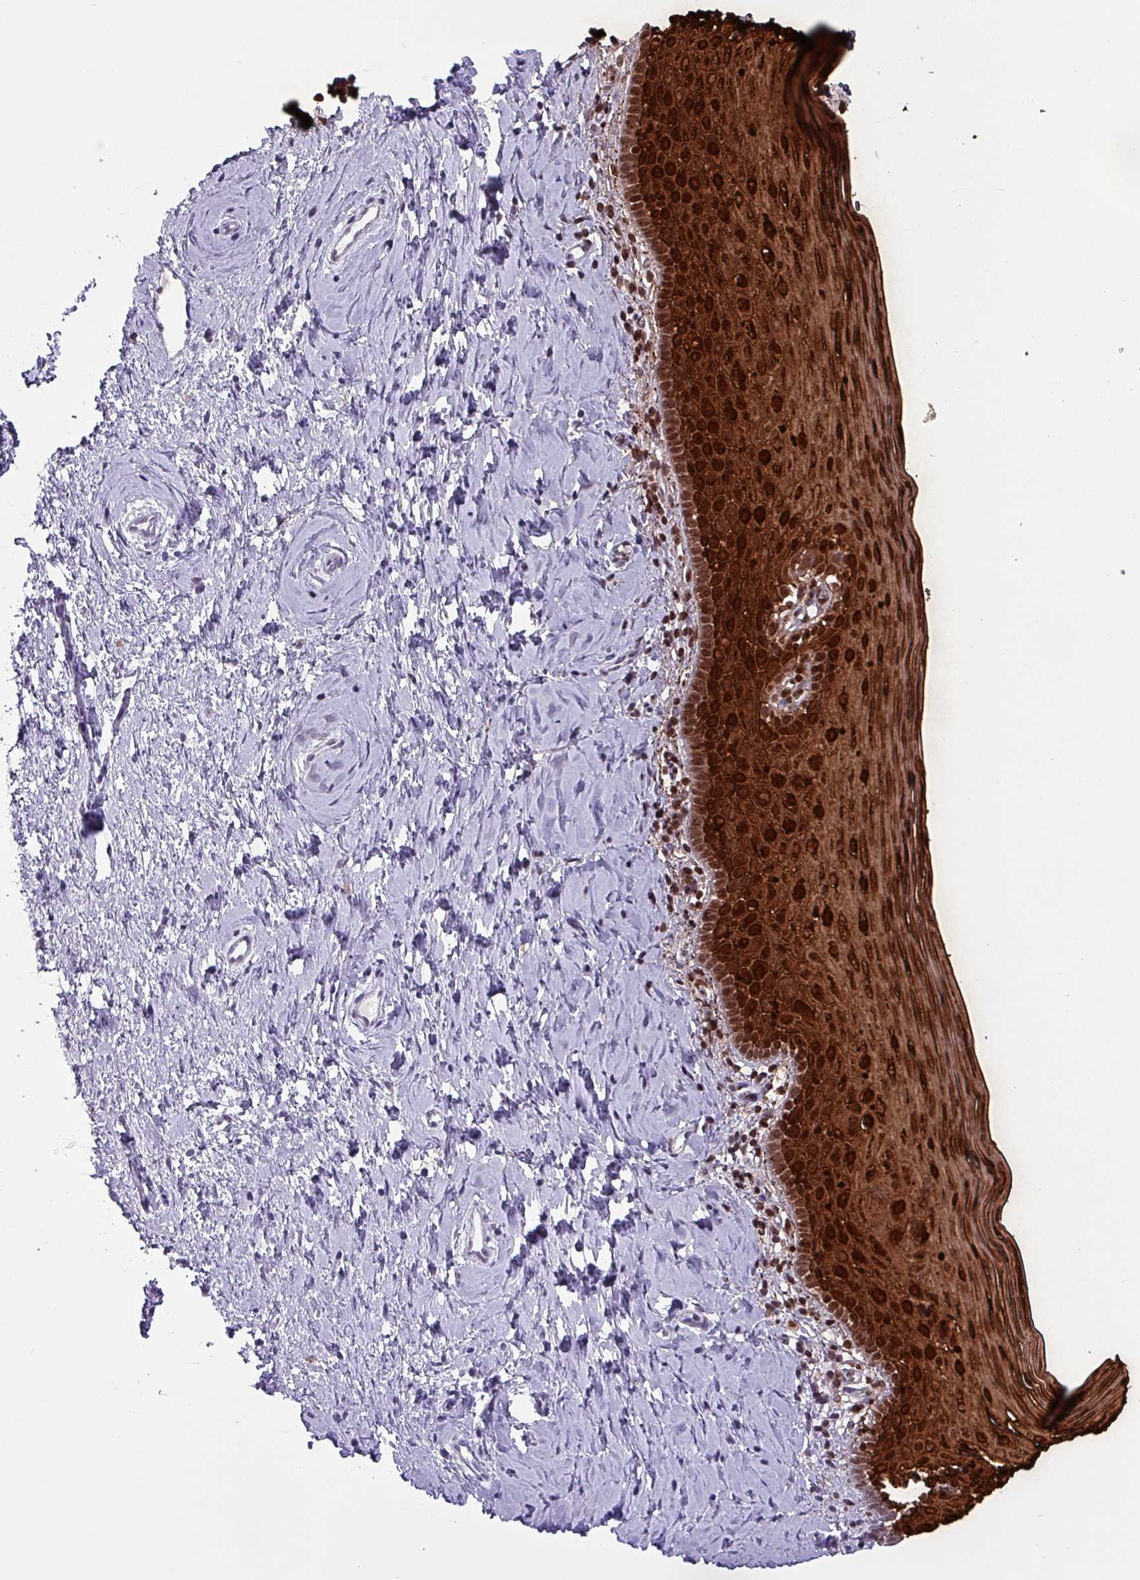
{"staining": {"intensity": "moderate", "quantity": "<25%", "location": "cytoplasmic/membranous"}, "tissue": "cervix", "cell_type": "Glandular cells", "image_type": "normal", "snomed": [{"axis": "morphology", "description": "Normal tissue, NOS"}, {"axis": "topography", "description": "Cervix"}], "caption": "Protein expression by IHC reveals moderate cytoplasmic/membranous expression in approximately <25% of glandular cells in normal cervix. (brown staining indicates protein expression, while blue staining denotes nuclei).", "gene": "KRT6A", "patient": {"sex": "female", "age": 44}}